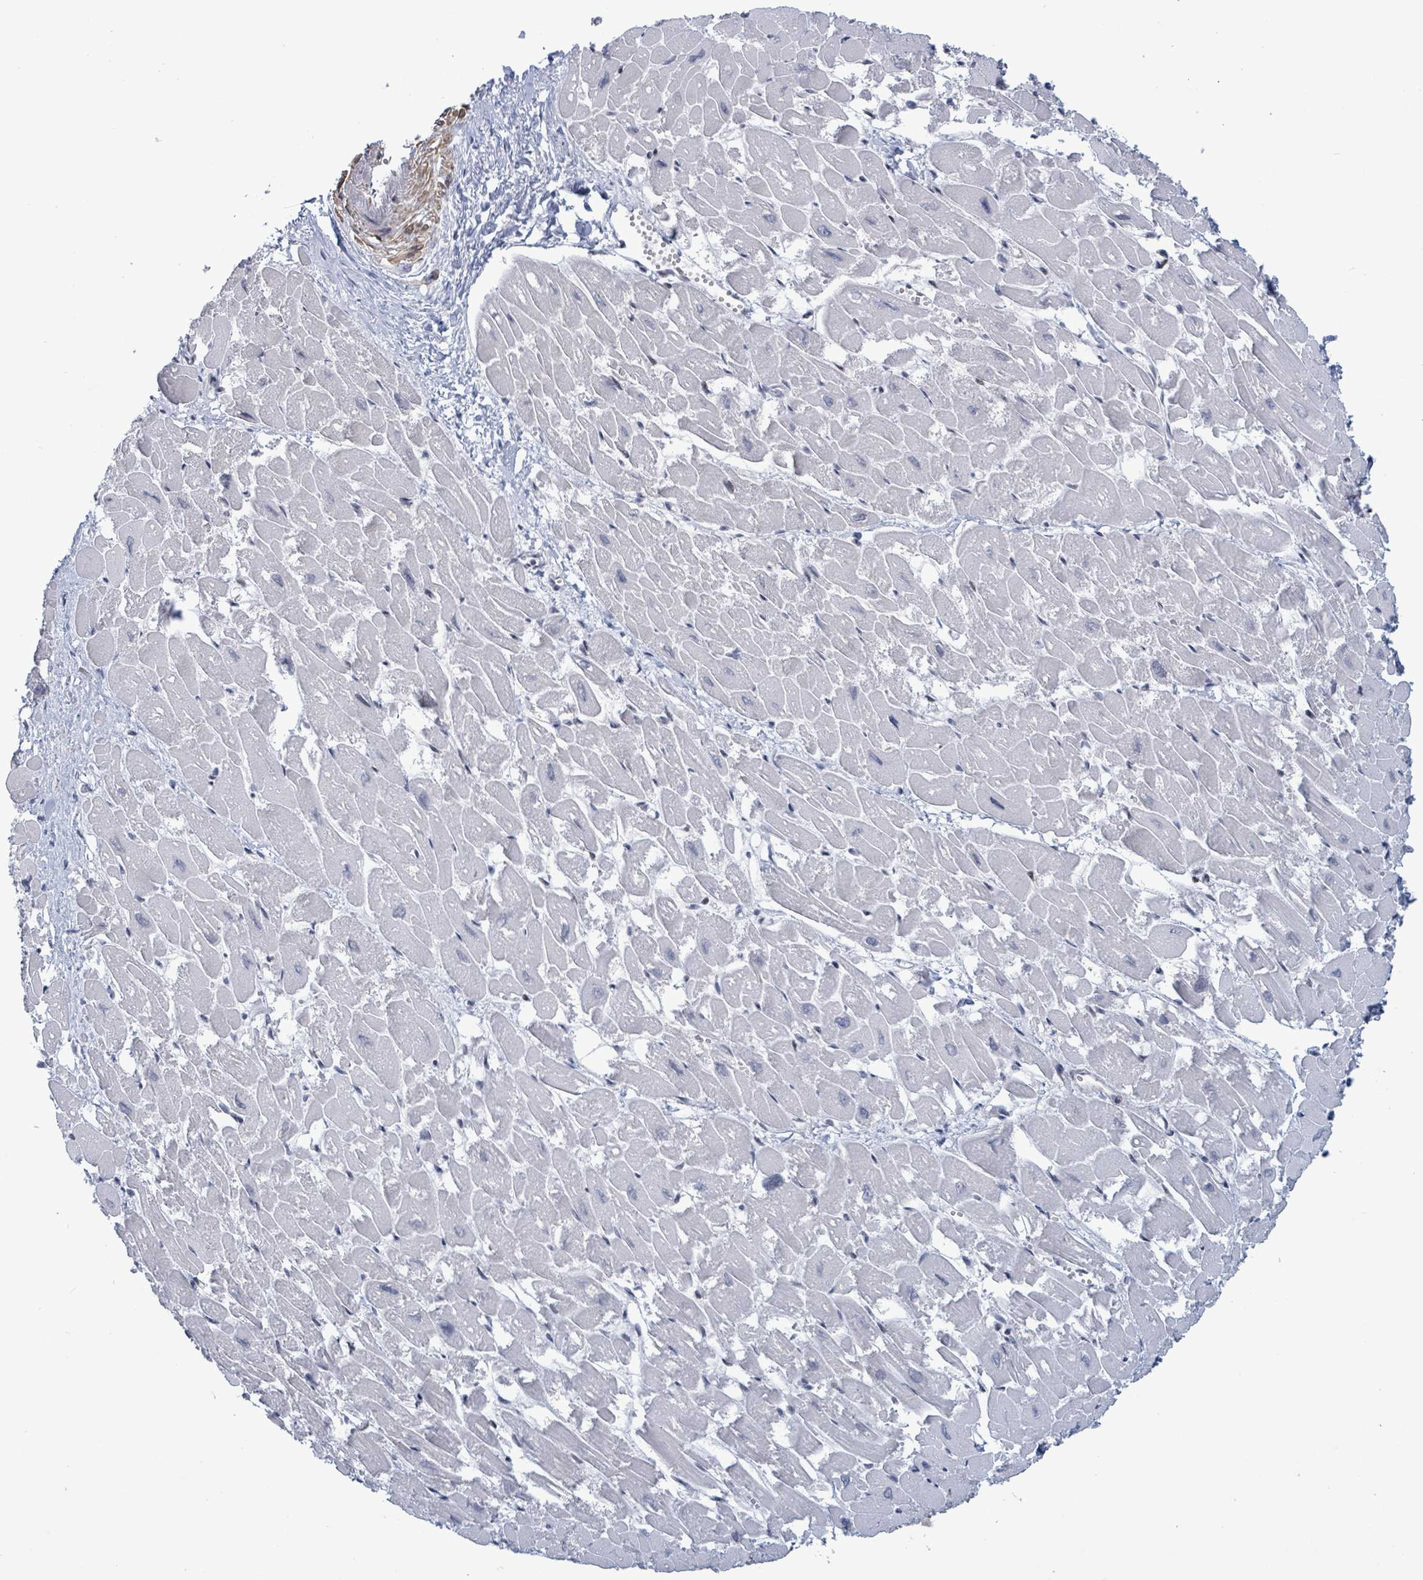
{"staining": {"intensity": "negative", "quantity": "none", "location": "none"}, "tissue": "heart muscle", "cell_type": "Cardiomyocytes", "image_type": "normal", "snomed": [{"axis": "morphology", "description": "Normal tissue, NOS"}, {"axis": "topography", "description": "Heart"}], "caption": "Normal heart muscle was stained to show a protein in brown. There is no significant positivity in cardiomyocytes. (IHC, brightfield microscopy, high magnification).", "gene": "NTN3", "patient": {"sex": "male", "age": 54}}